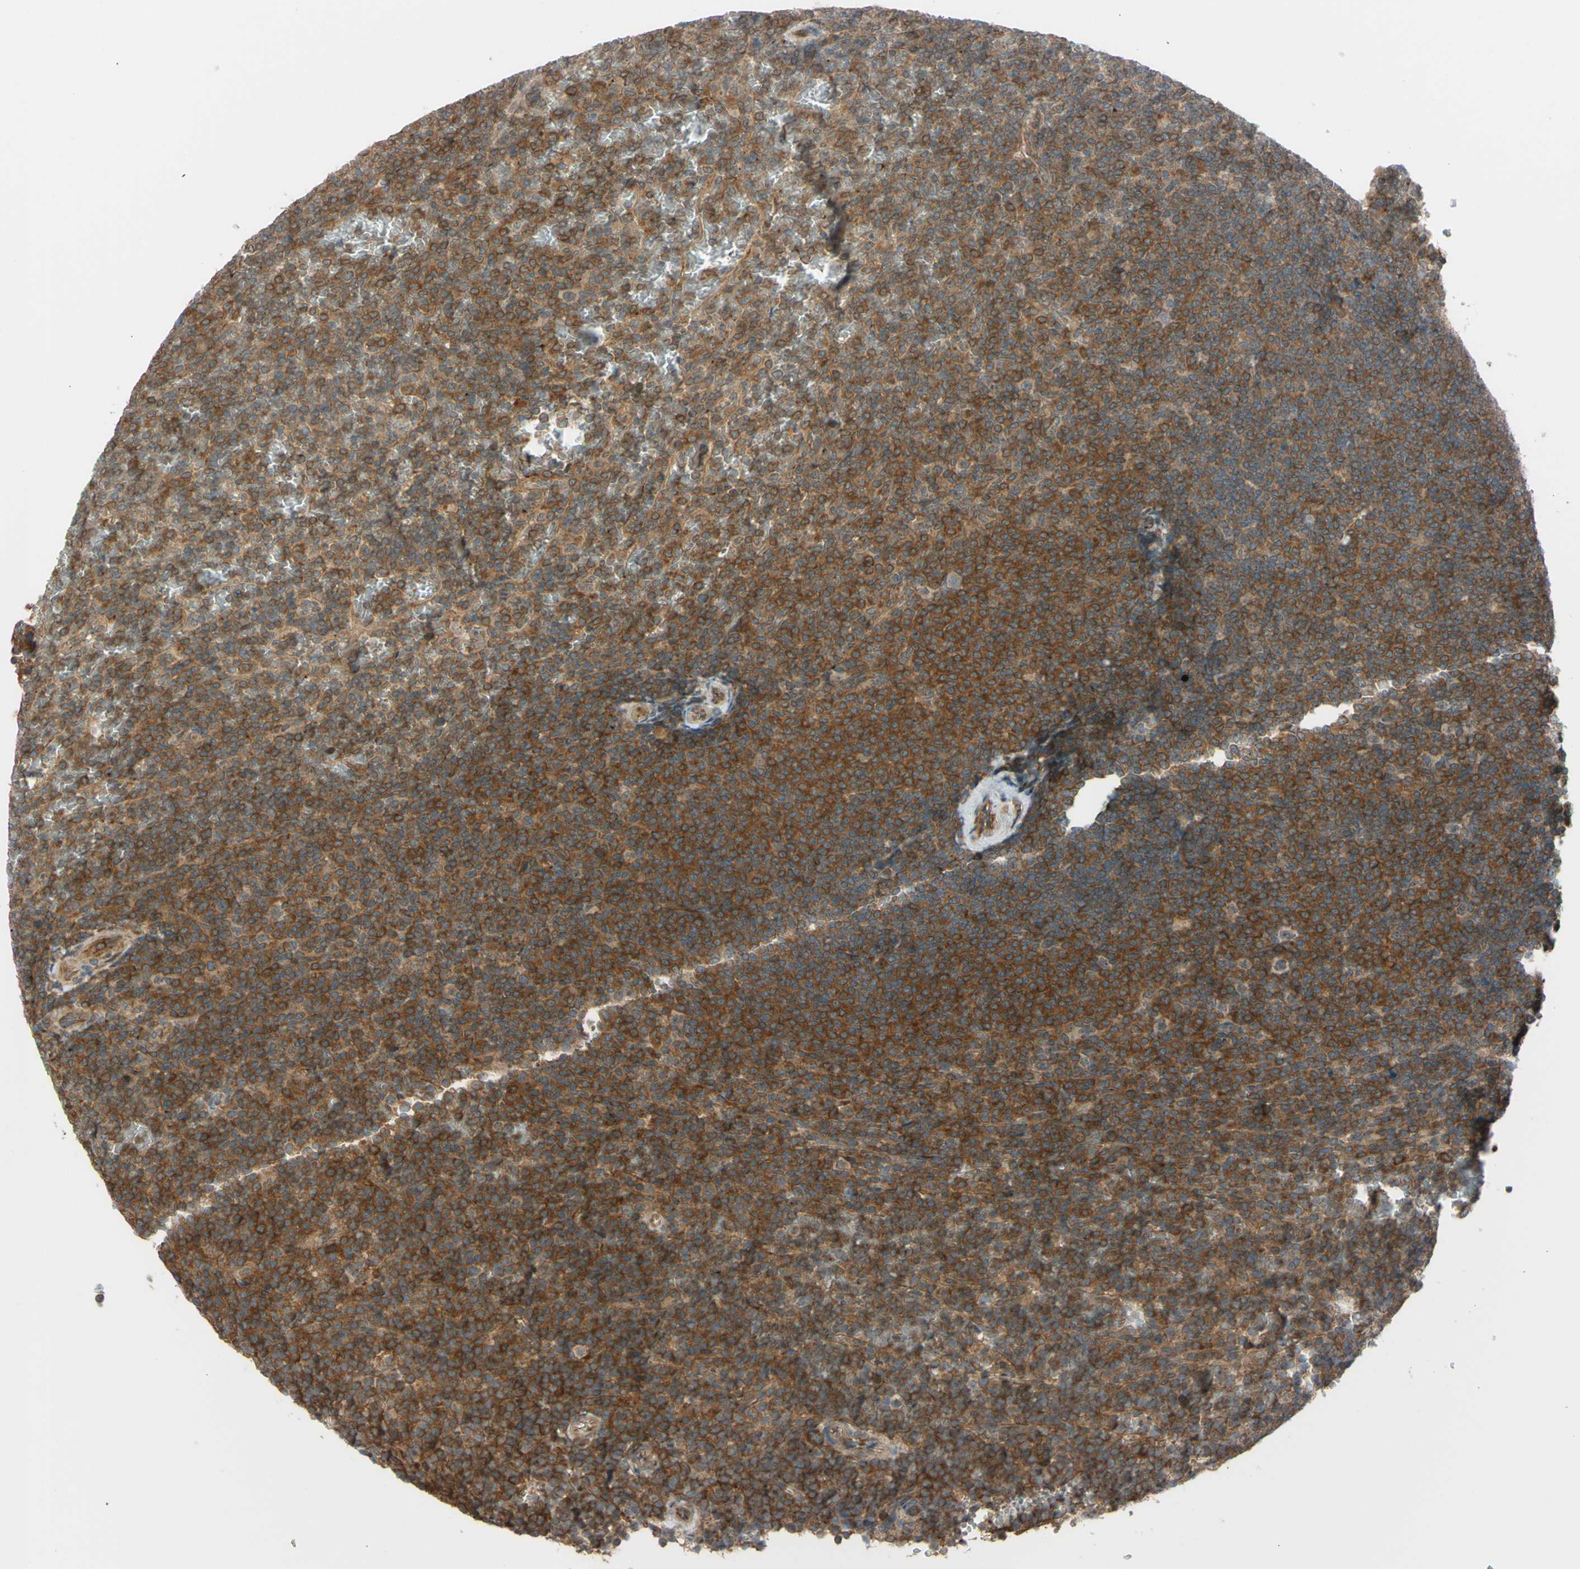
{"staining": {"intensity": "moderate", "quantity": "25%-75%", "location": "cytoplasmic/membranous"}, "tissue": "lymphoma", "cell_type": "Tumor cells", "image_type": "cancer", "snomed": [{"axis": "morphology", "description": "Malignant lymphoma, non-Hodgkin's type, Low grade"}, {"axis": "topography", "description": "Spleen"}], "caption": "Immunohistochemical staining of human malignant lymphoma, non-Hodgkin's type (low-grade) exhibits moderate cytoplasmic/membranous protein expression in approximately 25%-75% of tumor cells.", "gene": "FLII", "patient": {"sex": "female", "age": 77}}